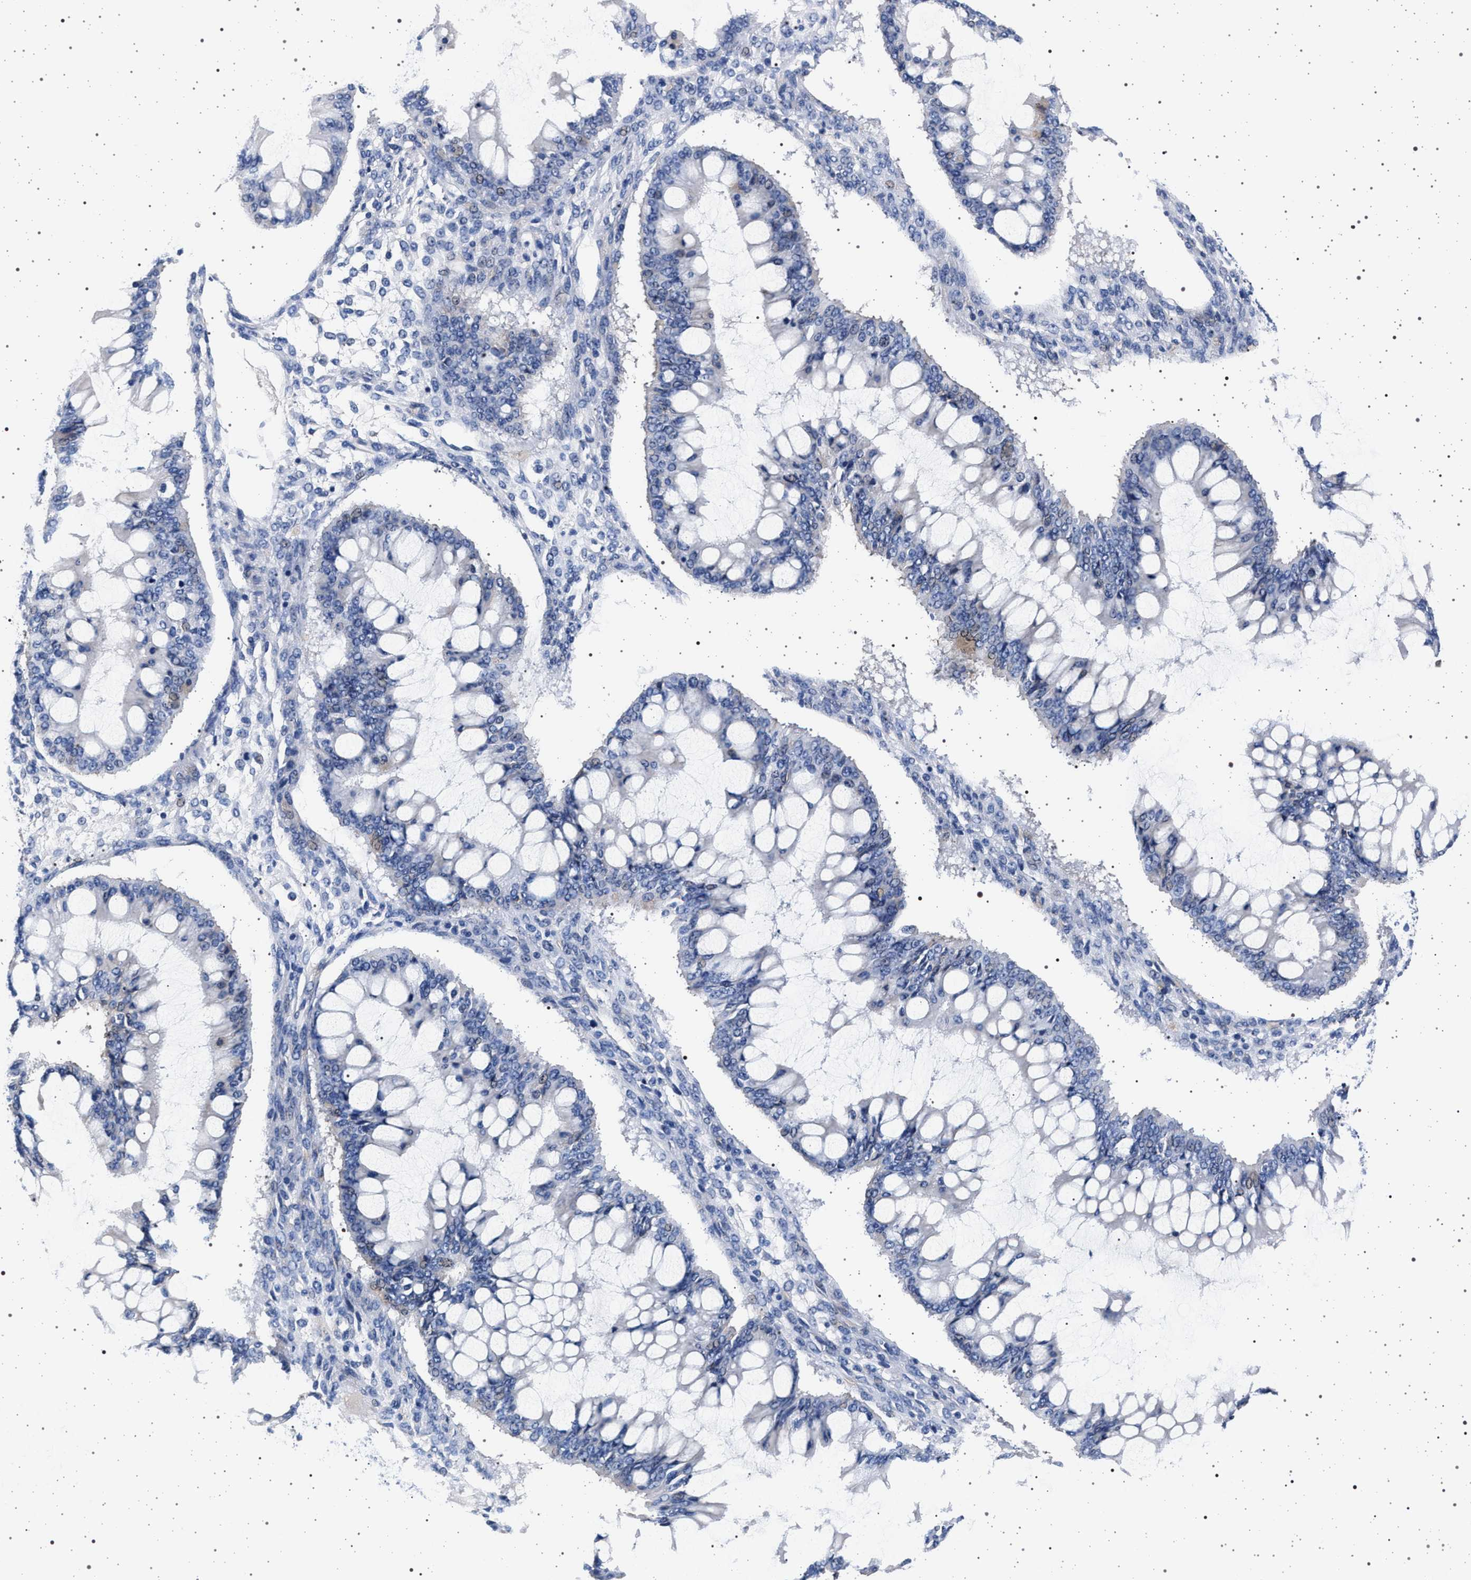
{"staining": {"intensity": "negative", "quantity": "none", "location": "none"}, "tissue": "ovarian cancer", "cell_type": "Tumor cells", "image_type": "cancer", "snomed": [{"axis": "morphology", "description": "Cystadenocarcinoma, mucinous, NOS"}, {"axis": "topography", "description": "Ovary"}], "caption": "Histopathology image shows no protein expression in tumor cells of mucinous cystadenocarcinoma (ovarian) tissue.", "gene": "SLC9A1", "patient": {"sex": "female", "age": 73}}